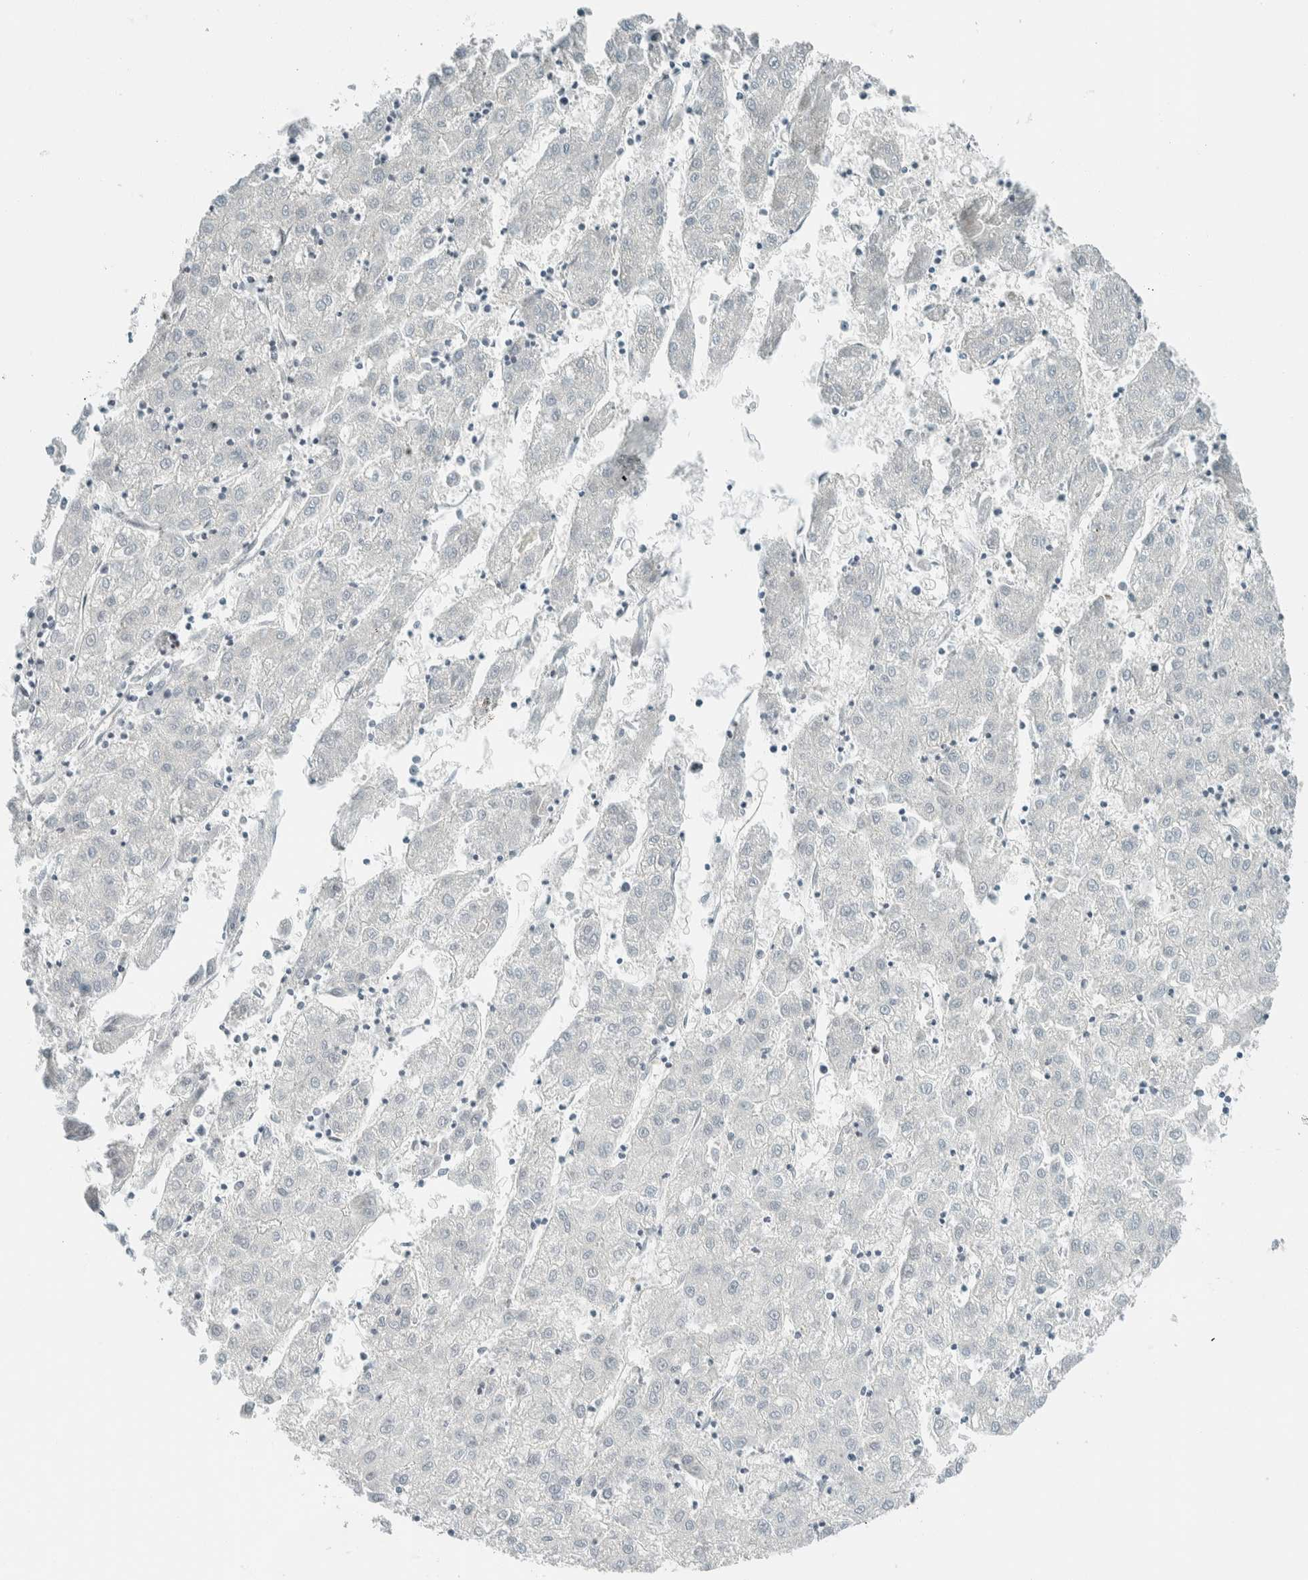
{"staining": {"intensity": "negative", "quantity": "none", "location": "none"}, "tissue": "liver cancer", "cell_type": "Tumor cells", "image_type": "cancer", "snomed": [{"axis": "morphology", "description": "Carcinoma, Hepatocellular, NOS"}, {"axis": "topography", "description": "Liver"}], "caption": "Histopathology image shows no protein positivity in tumor cells of hepatocellular carcinoma (liver) tissue.", "gene": "NIBAN2", "patient": {"sex": "male", "age": 72}}